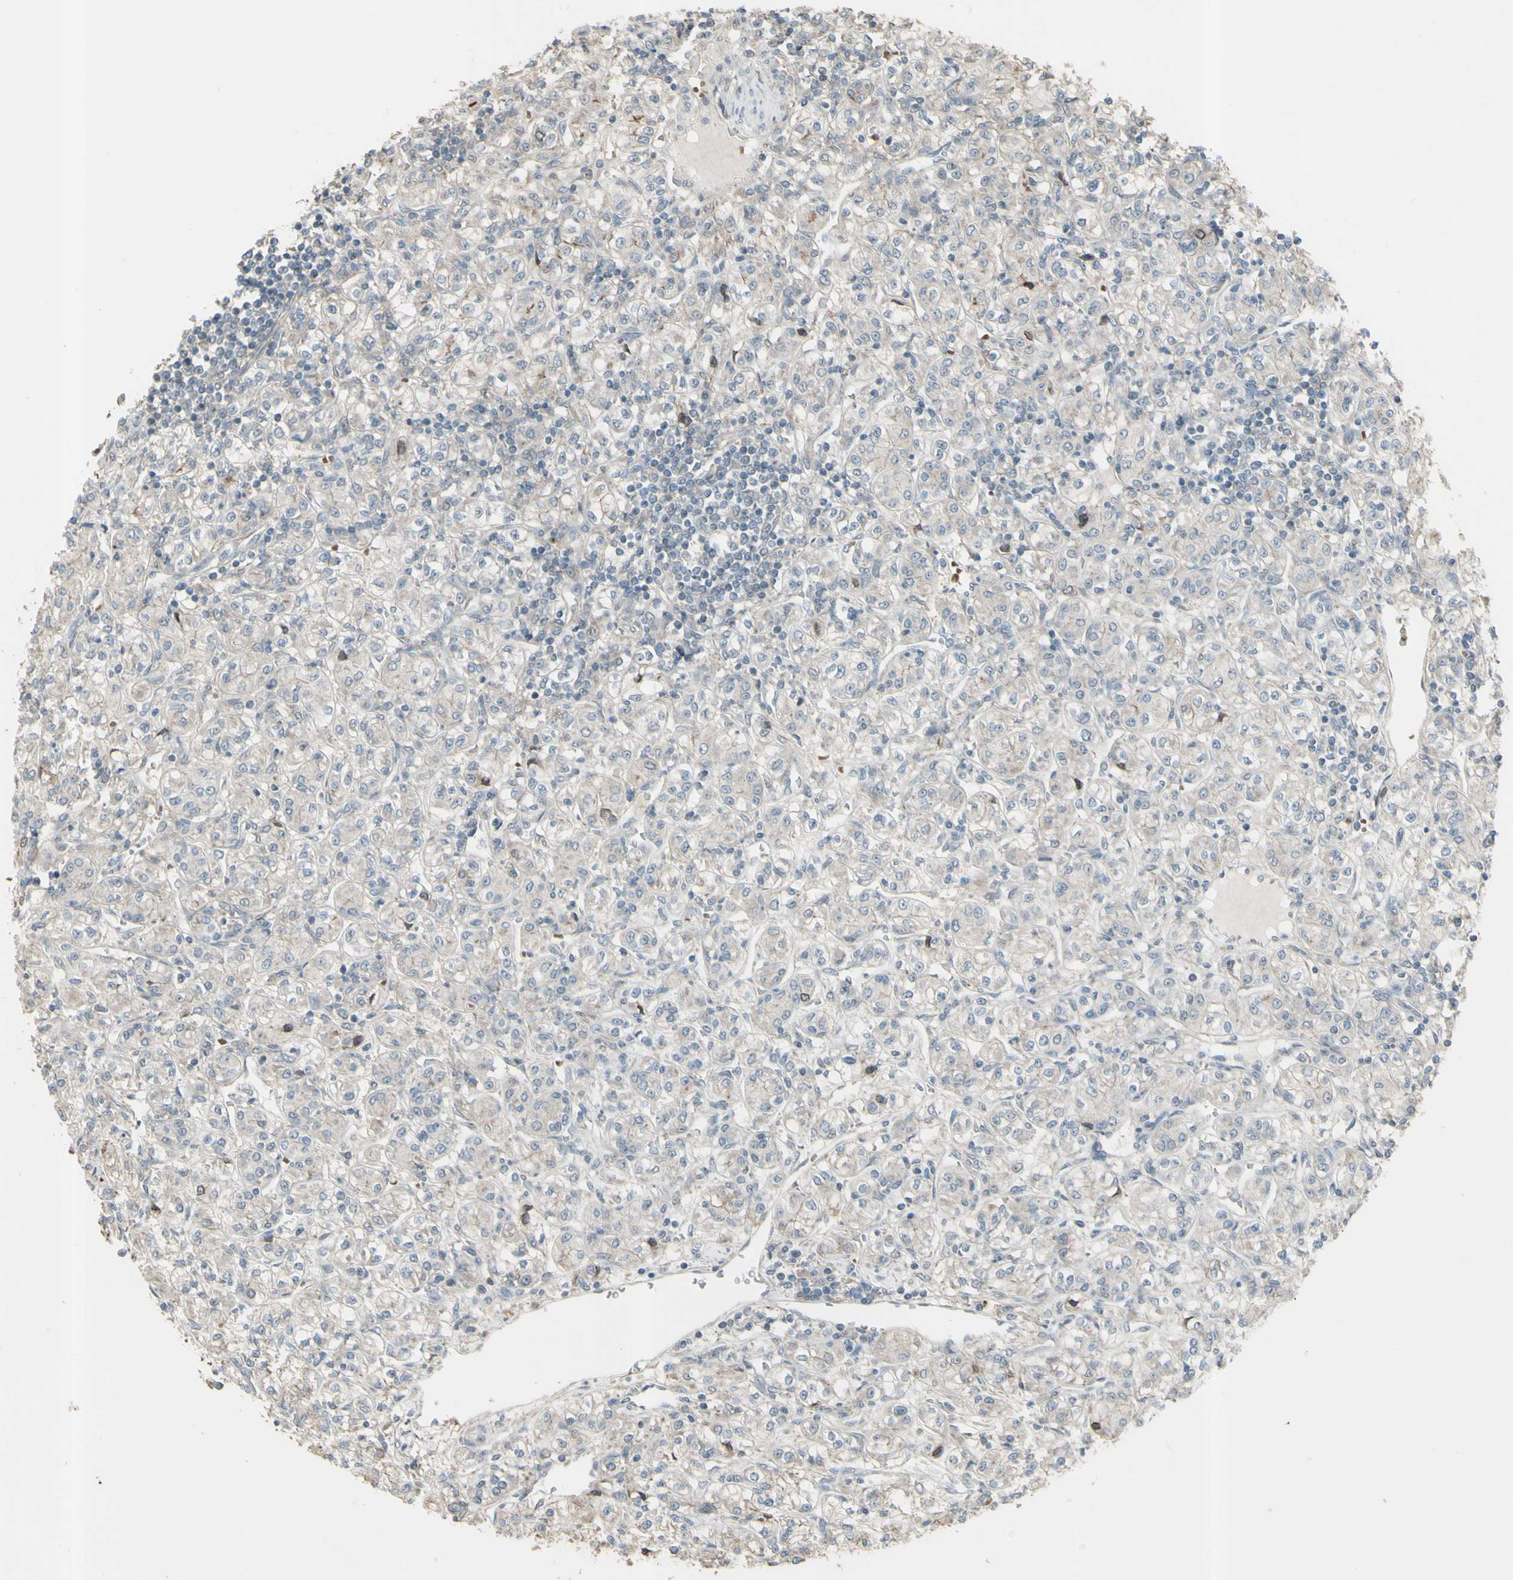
{"staining": {"intensity": "weak", "quantity": ">75%", "location": "cytoplasmic/membranous"}, "tissue": "renal cancer", "cell_type": "Tumor cells", "image_type": "cancer", "snomed": [{"axis": "morphology", "description": "Adenocarcinoma, NOS"}, {"axis": "topography", "description": "Kidney"}], "caption": "Immunohistochemistry (IHC) of renal cancer (adenocarcinoma) shows low levels of weak cytoplasmic/membranous expression in approximately >75% of tumor cells.", "gene": "GRAMD1B", "patient": {"sex": "male", "age": 77}}